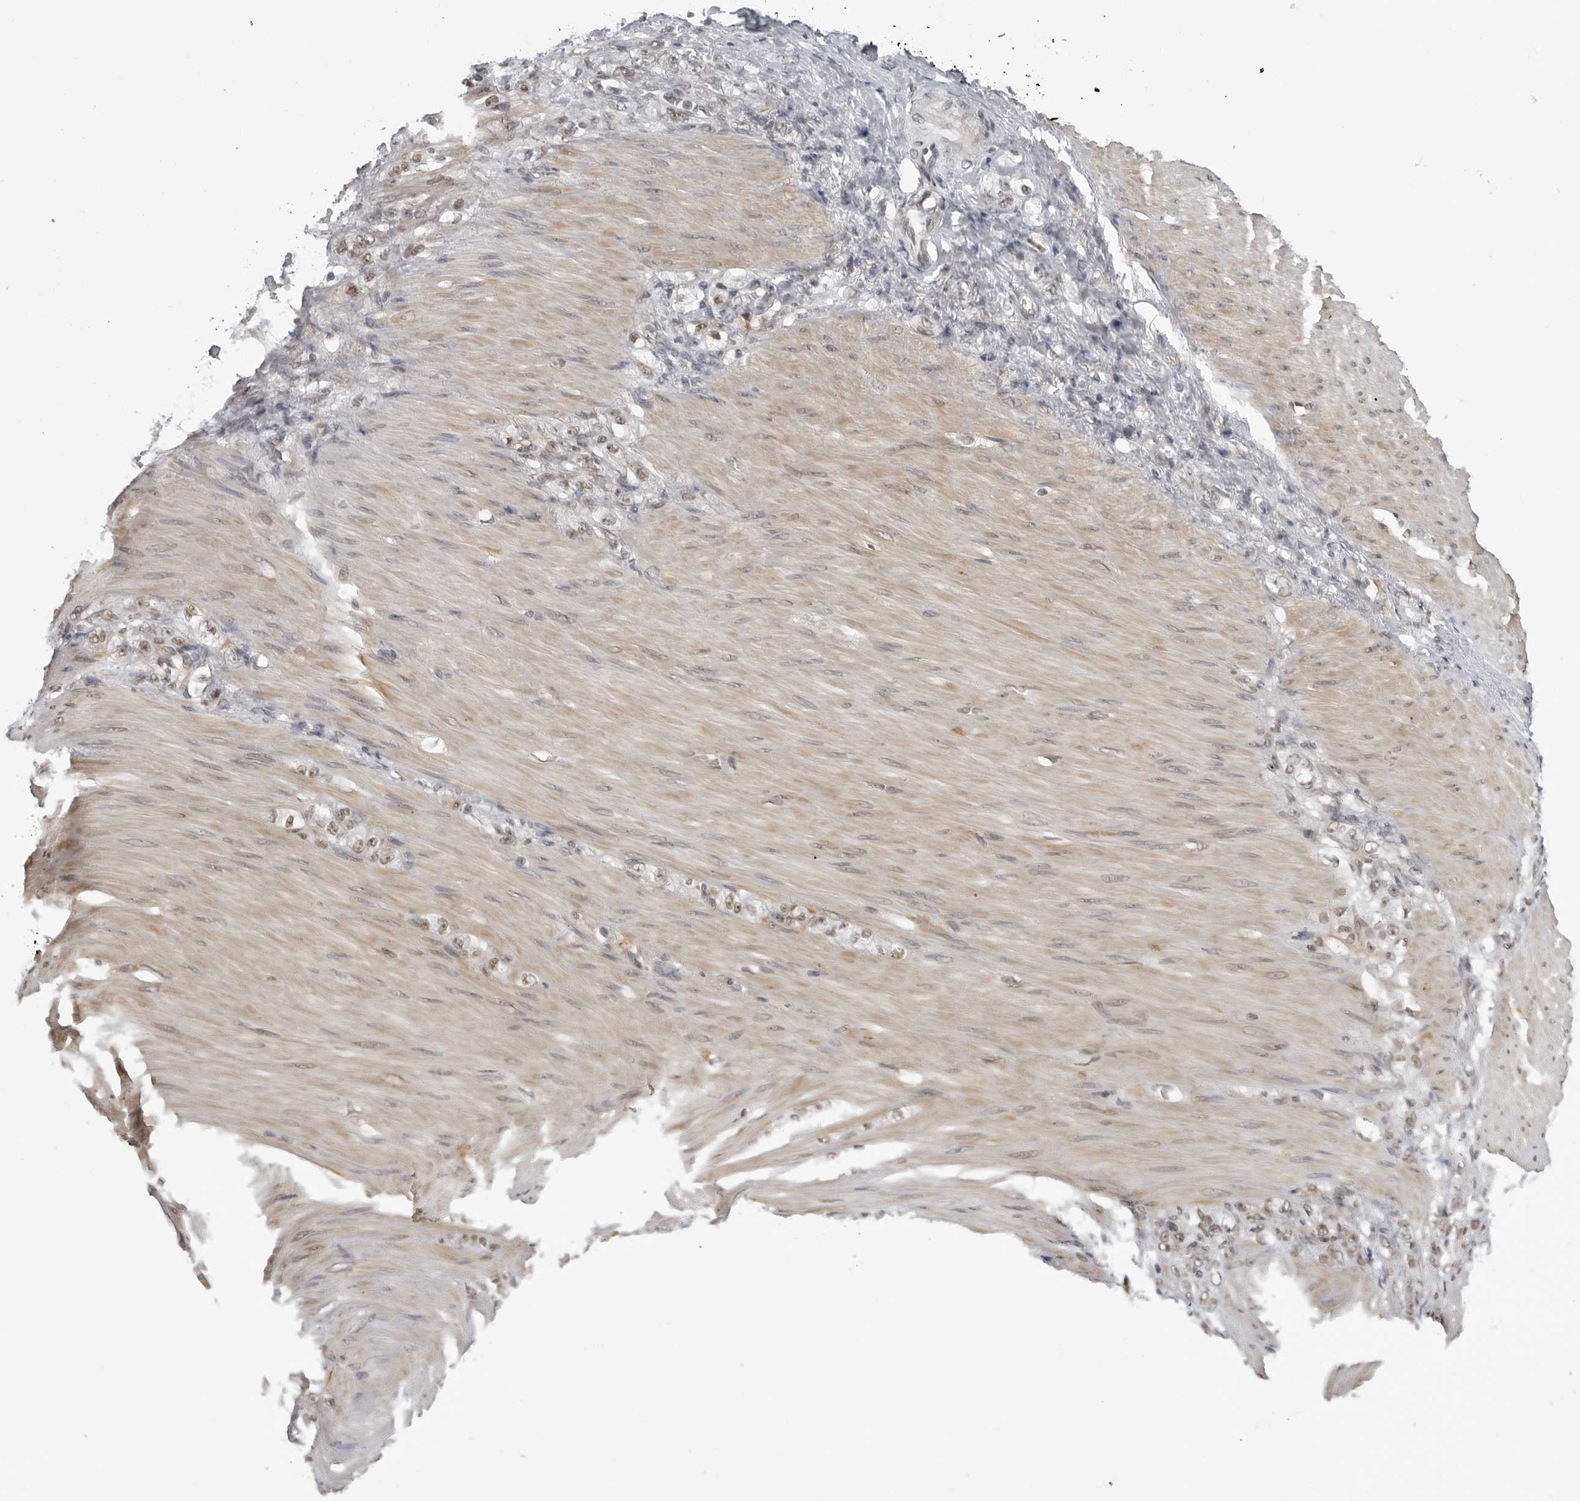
{"staining": {"intensity": "weak", "quantity": "25%-75%", "location": "nuclear"}, "tissue": "stomach cancer", "cell_type": "Tumor cells", "image_type": "cancer", "snomed": [{"axis": "morphology", "description": "Normal tissue, NOS"}, {"axis": "morphology", "description": "Adenocarcinoma, NOS"}, {"axis": "topography", "description": "Stomach"}], "caption": "A histopathology image of stomach cancer (adenocarcinoma) stained for a protein displays weak nuclear brown staining in tumor cells.", "gene": "MAF", "patient": {"sex": "male", "age": 82}}